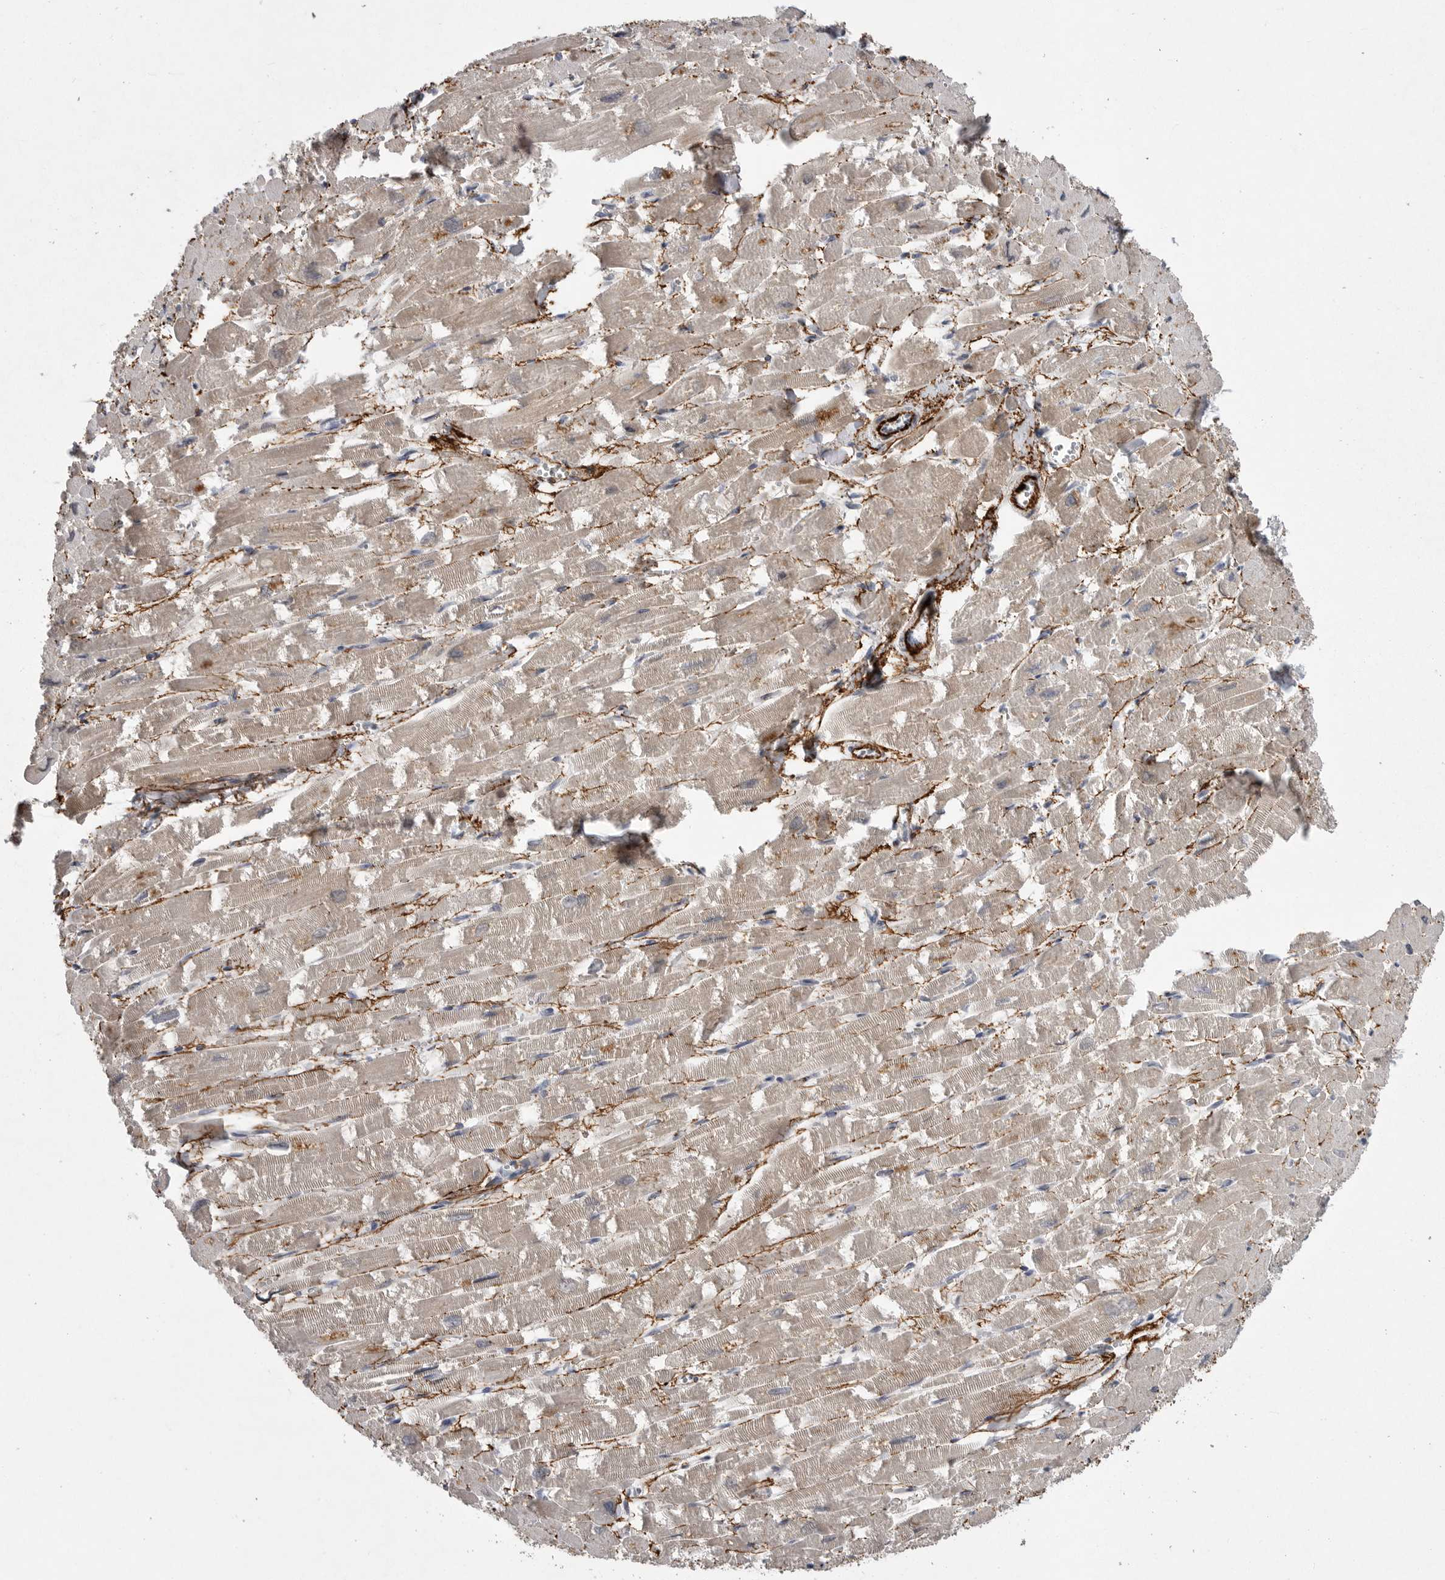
{"staining": {"intensity": "weak", "quantity": ">75%", "location": "cytoplasmic/membranous"}, "tissue": "heart muscle", "cell_type": "Cardiomyocytes", "image_type": "normal", "snomed": [{"axis": "morphology", "description": "Normal tissue, NOS"}, {"axis": "topography", "description": "Heart"}], "caption": "An immunohistochemistry micrograph of benign tissue is shown. Protein staining in brown shows weak cytoplasmic/membranous positivity in heart muscle within cardiomyocytes.", "gene": "CRP", "patient": {"sex": "male", "age": 54}}